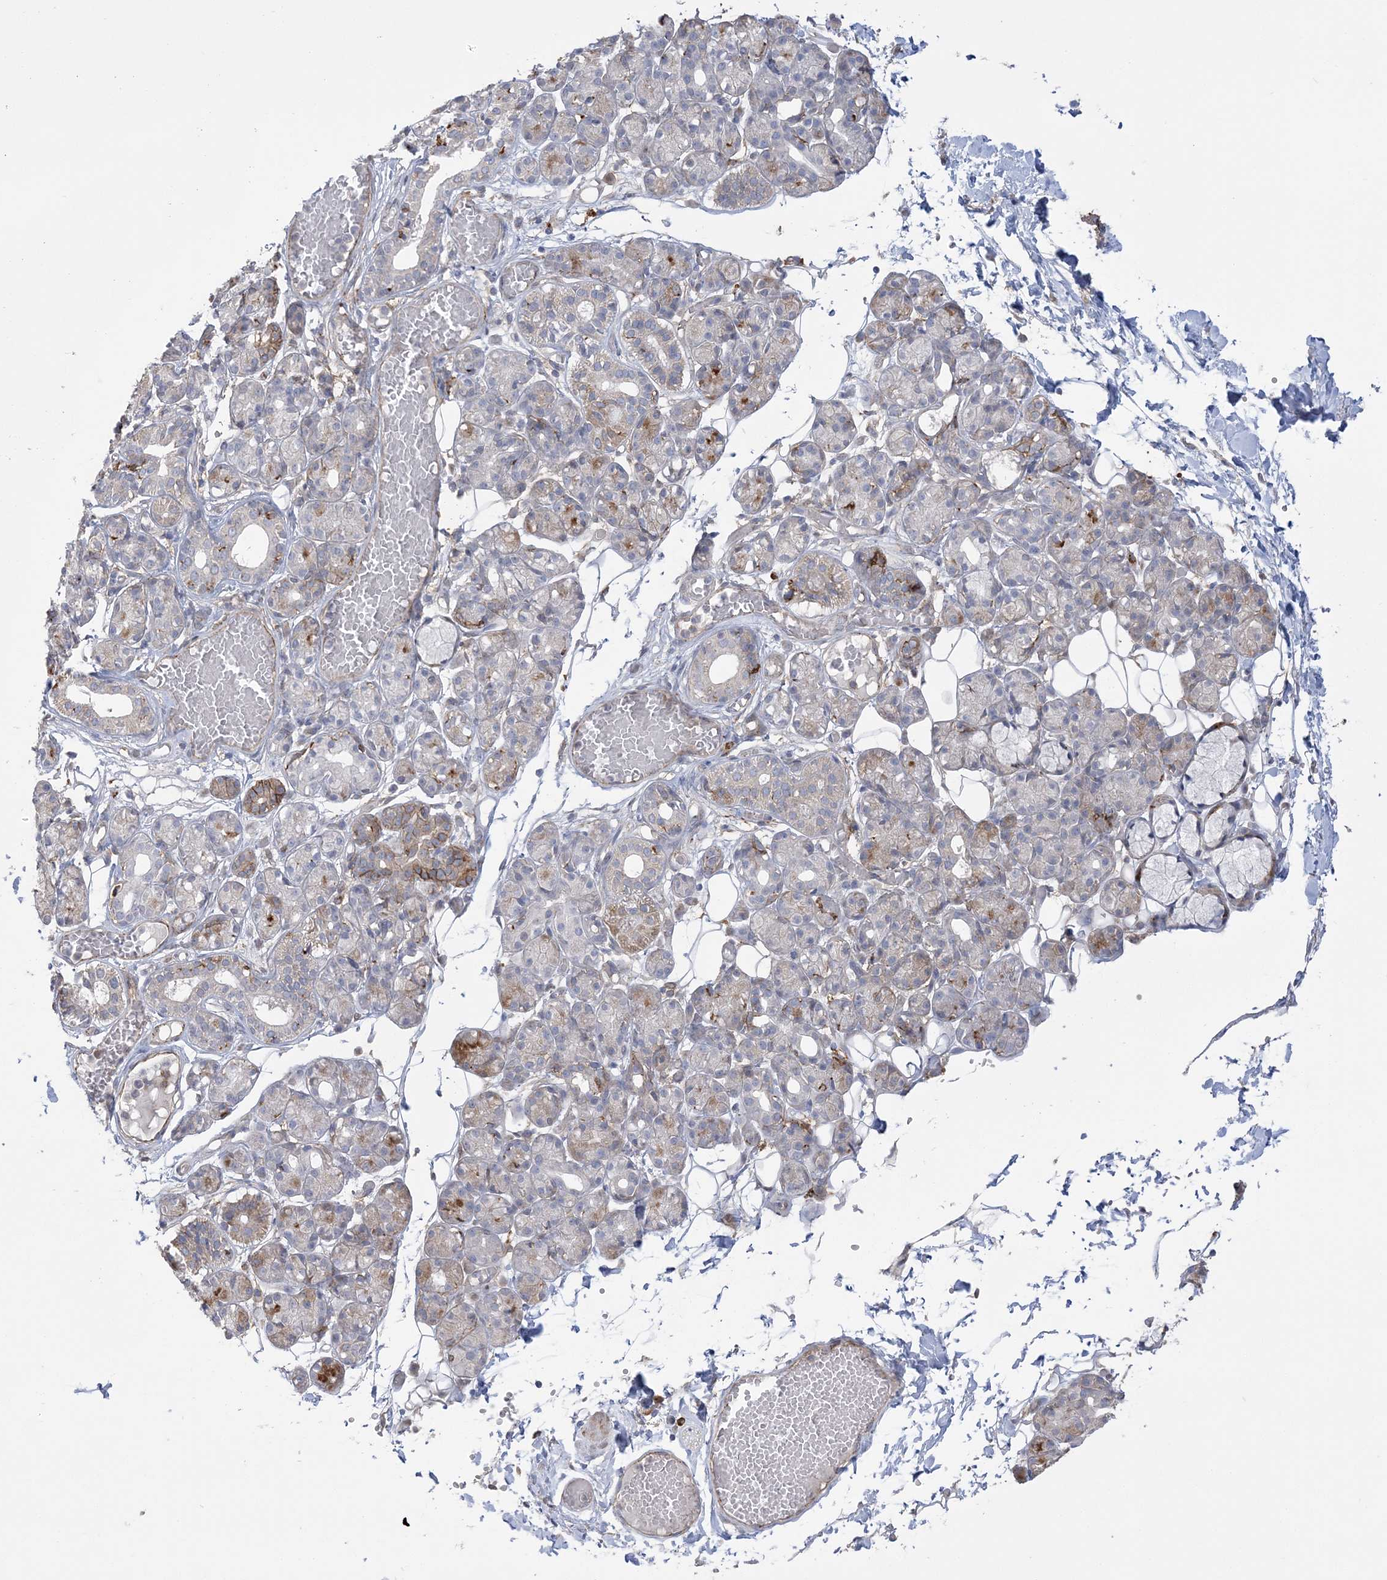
{"staining": {"intensity": "moderate", "quantity": "<25%", "location": "cytoplasmic/membranous"}, "tissue": "salivary gland", "cell_type": "Glandular cells", "image_type": "normal", "snomed": [{"axis": "morphology", "description": "Normal tissue, NOS"}, {"axis": "topography", "description": "Salivary gland"}], "caption": "DAB (3,3'-diaminobenzidine) immunohistochemical staining of unremarkable human salivary gland reveals moderate cytoplasmic/membranous protein positivity in approximately <25% of glandular cells. The staining is performed using DAB brown chromogen to label protein expression. The nuclei are counter-stained blue using hematoxylin.", "gene": "HAAO", "patient": {"sex": "male", "age": 63}}